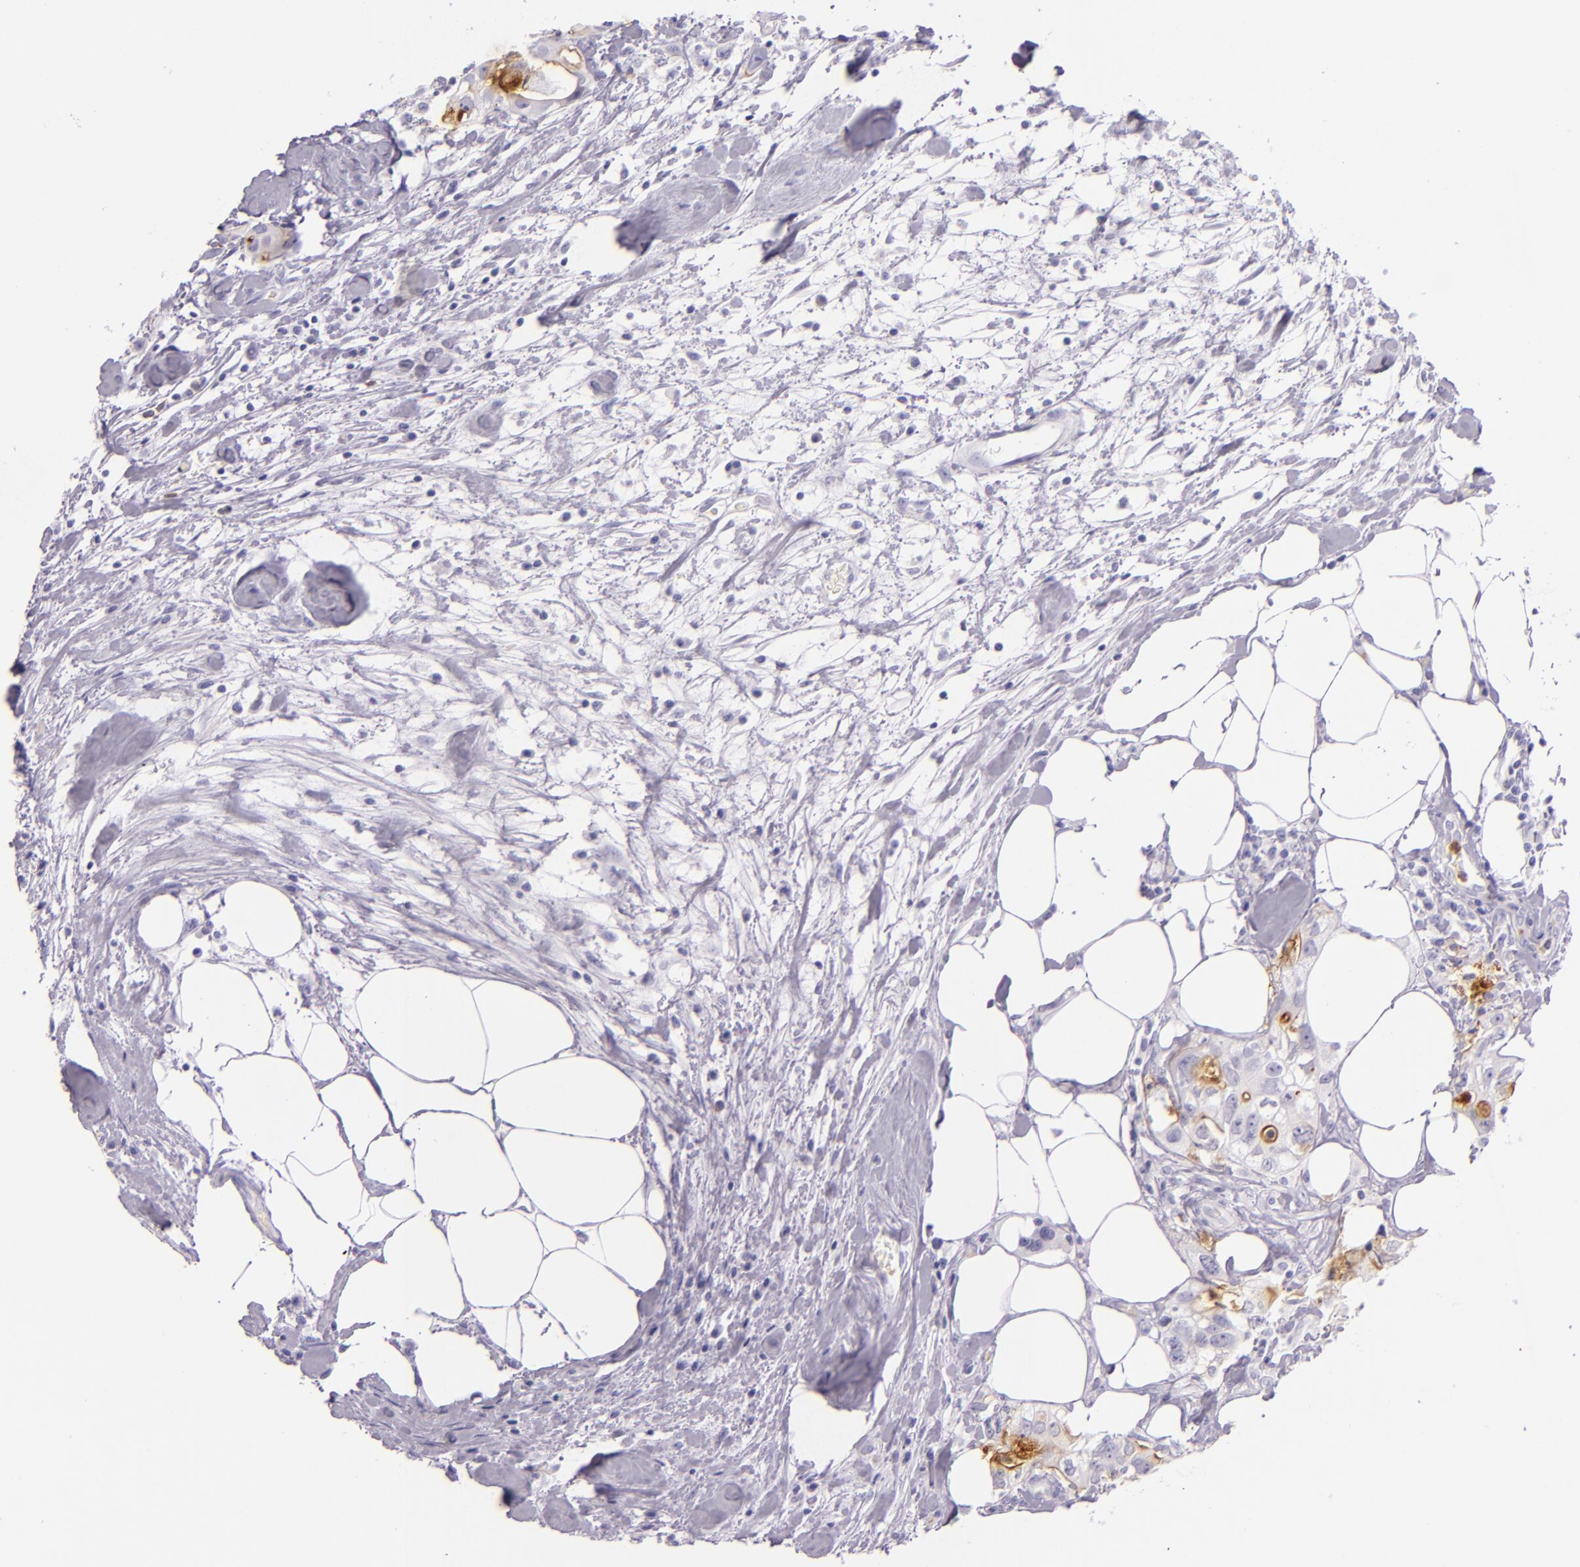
{"staining": {"intensity": "negative", "quantity": "none", "location": "none"}, "tissue": "colorectal cancer", "cell_type": "Tumor cells", "image_type": "cancer", "snomed": [{"axis": "morphology", "description": "Adenocarcinoma, NOS"}, {"axis": "topography", "description": "Rectum"}], "caption": "DAB immunohistochemical staining of adenocarcinoma (colorectal) demonstrates no significant staining in tumor cells.", "gene": "CEACAM1", "patient": {"sex": "female", "age": 57}}